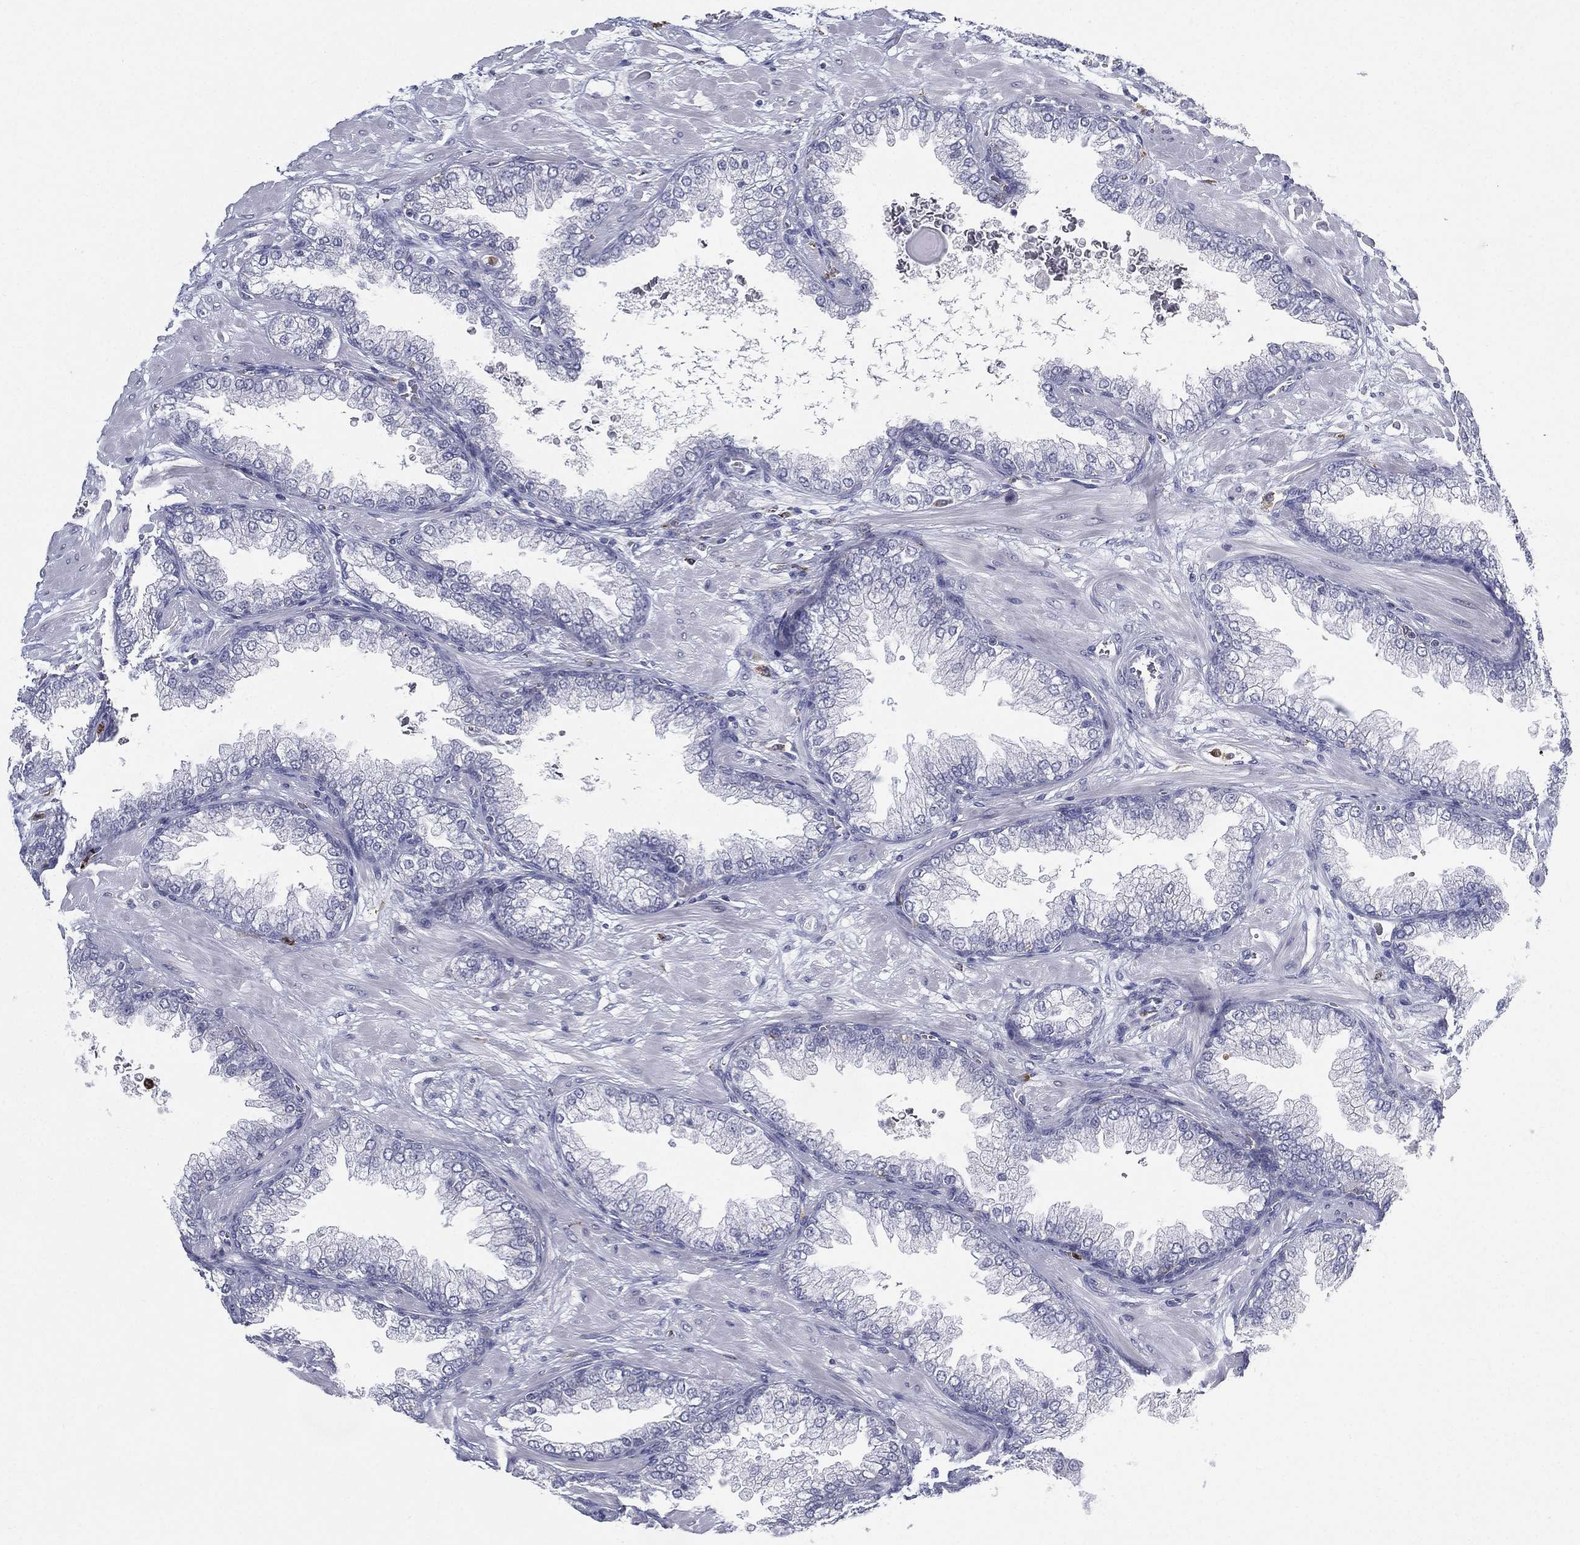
{"staining": {"intensity": "negative", "quantity": "none", "location": "none"}, "tissue": "prostate cancer", "cell_type": "Tumor cells", "image_type": "cancer", "snomed": [{"axis": "morphology", "description": "Adenocarcinoma, Low grade"}, {"axis": "topography", "description": "Prostate"}], "caption": "Immunohistochemistry histopathology image of neoplastic tissue: prostate cancer (low-grade adenocarcinoma) stained with DAB displays no significant protein staining in tumor cells. (DAB (3,3'-diaminobenzidine) immunohistochemistry (IHC) with hematoxylin counter stain).", "gene": "EVI2B", "patient": {"sex": "male", "age": 57}}